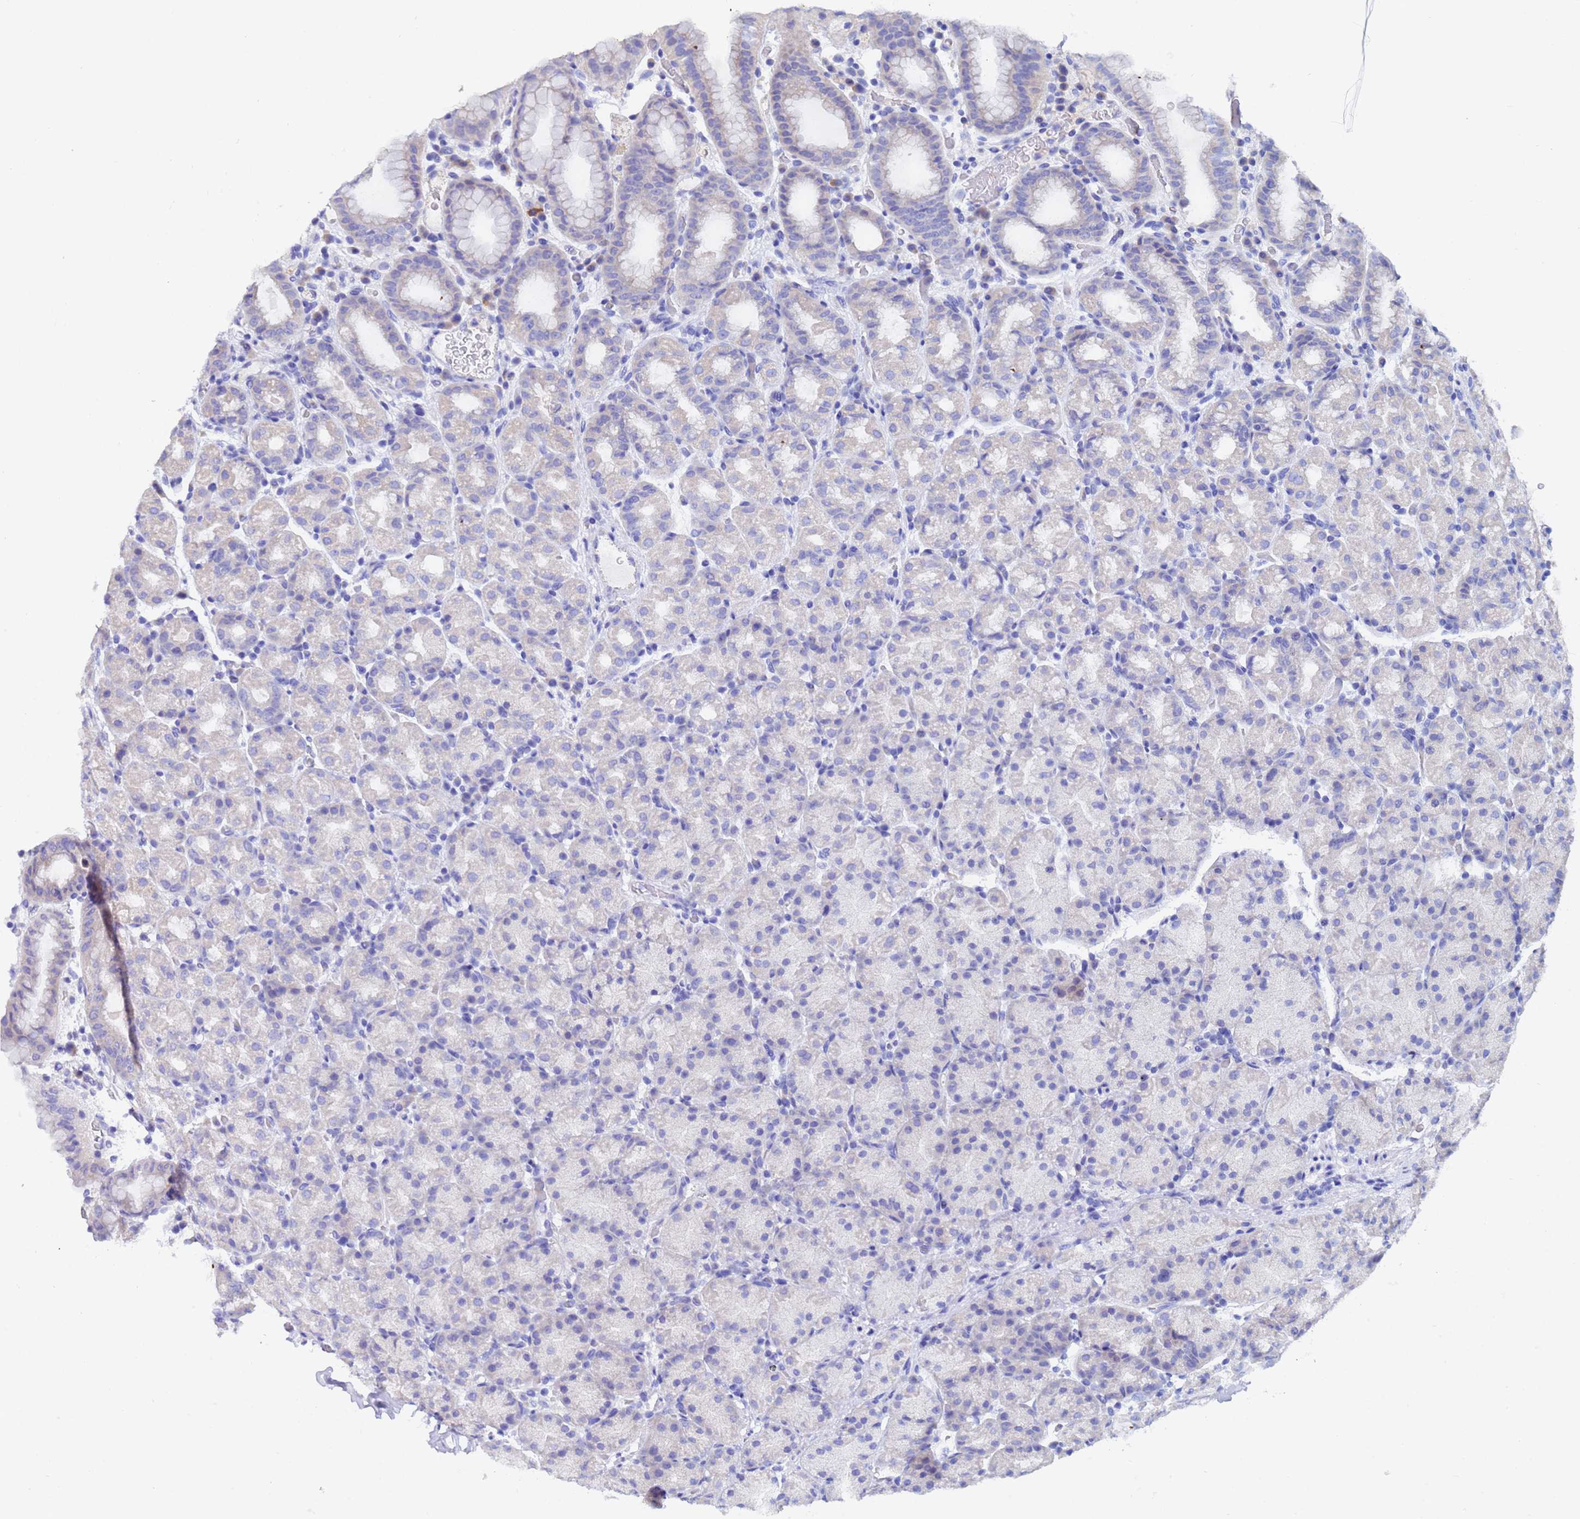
{"staining": {"intensity": "weak", "quantity": "<25%", "location": "cytoplasmic/membranous"}, "tissue": "stomach", "cell_type": "Glandular cells", "image_type": "normal", "snomed": [{"axis": "morphology", "description": "Normal tissue, NOS"}, {"axis": "topography", "description": "Stomach, upper"}, {"axis": "topography", "description": "Stomach, lower"}, {"axis": "topography", "description": "Small intestine"}], "caption": "Immunohistochemistry (IHC) histopathology image of benign stomach: stomach stained with DAB (3,3'-diaminobenzidine) displays no significant protein staining in glandular cells. Nuclei are stained in blue.", "gene": "UBE2O", "patient": {"sex": "male", "age": 68}}